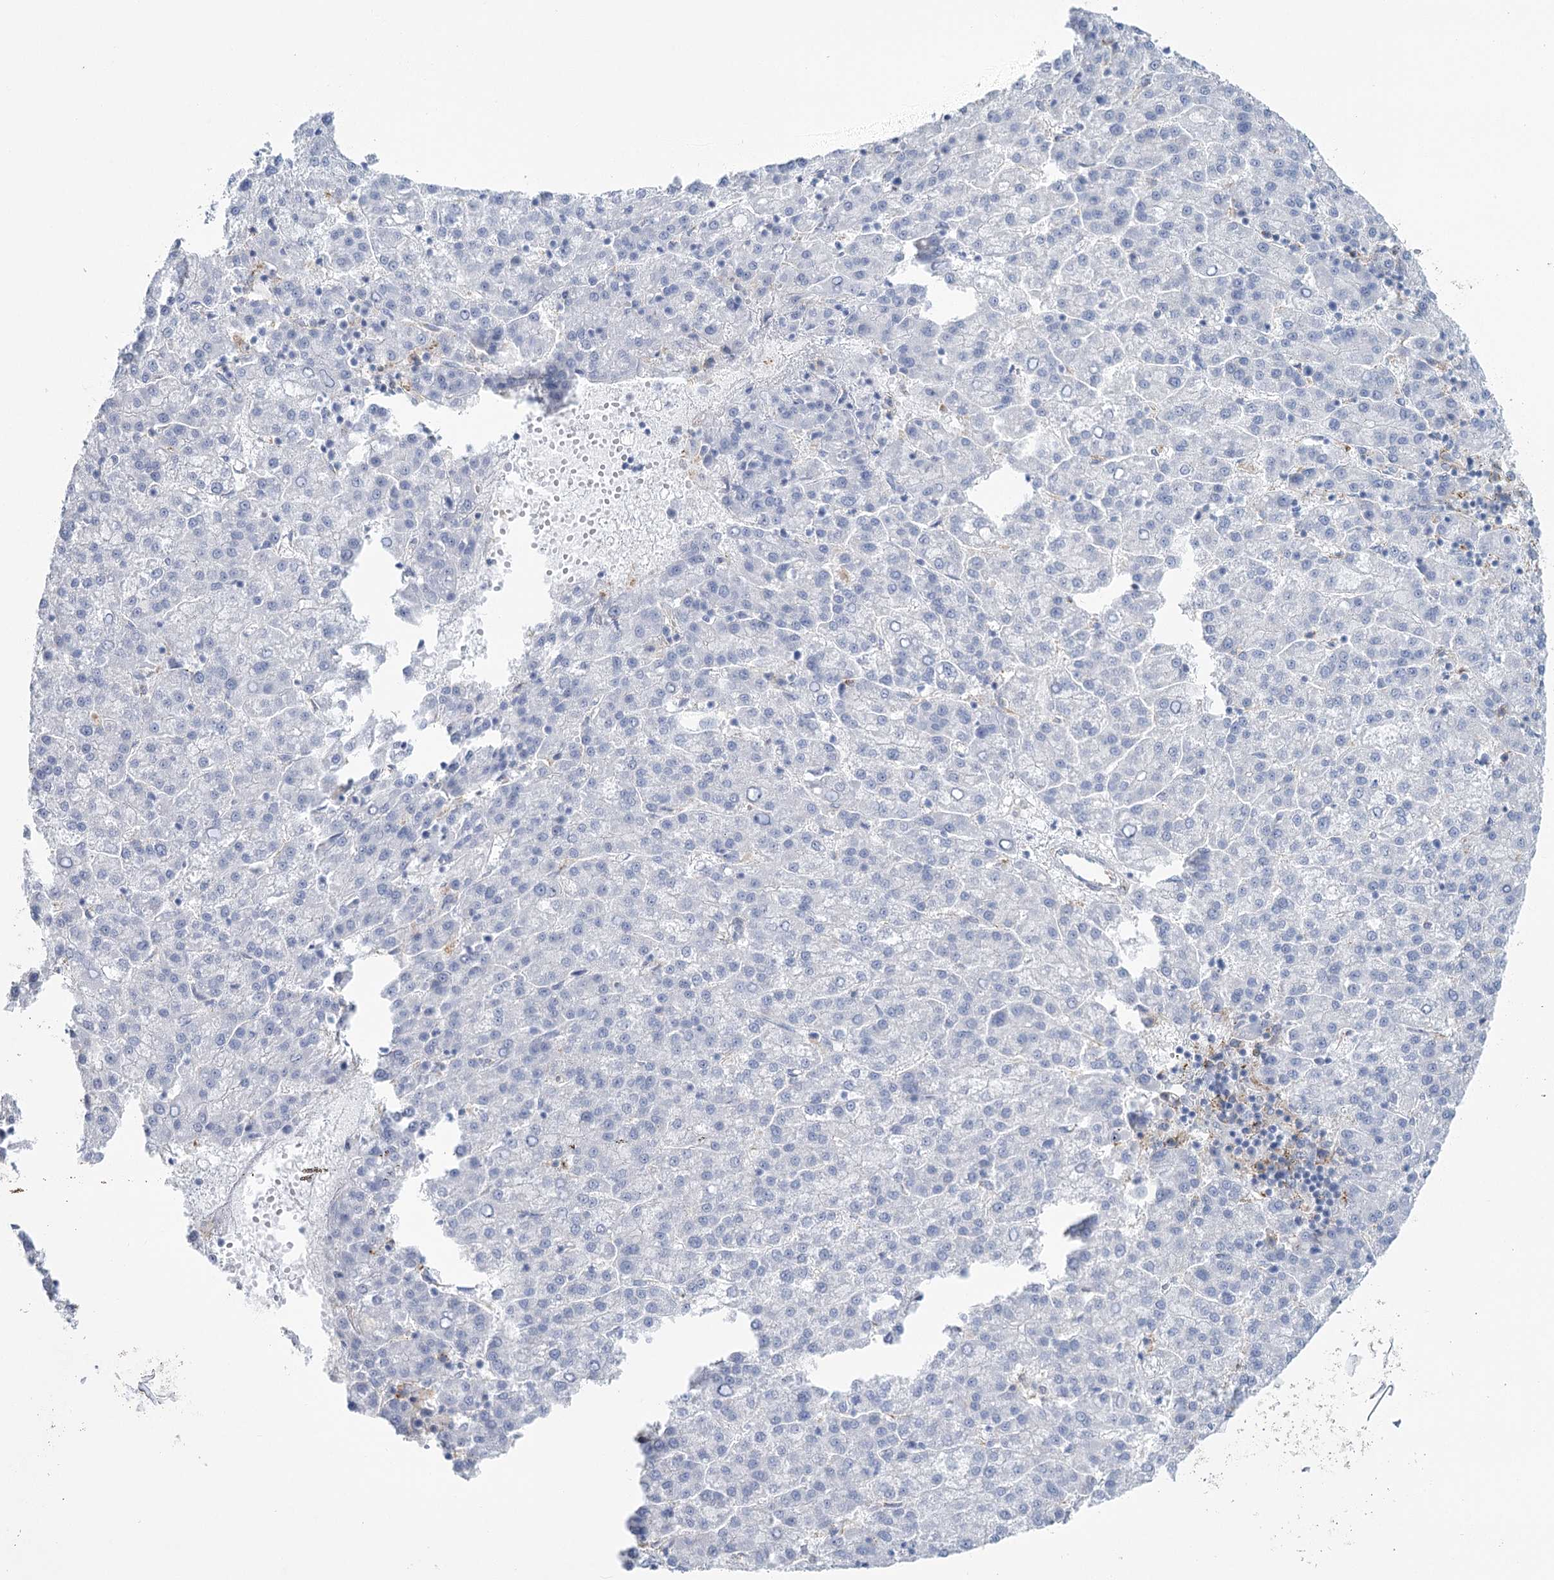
{"staining": {"intensity": "negative", "quantity": "none", "location": "none"}, "tissue": "liver cancer", "cell_type": "Tumor cells", "image_type": "cancer", "snomed": [{"axis": "morphology", "description": "Carcinoma, Hepatocellular, NOS"}, {"axis": "topography", "description": "Liver"}], "caption": "Liver cancer (hepatocellular carcinoma) stained for a protein using IHC reveals no positivity tumor cells.", "gene": "CCDC88A", "patient": {"sex": "female", "age": 58}}